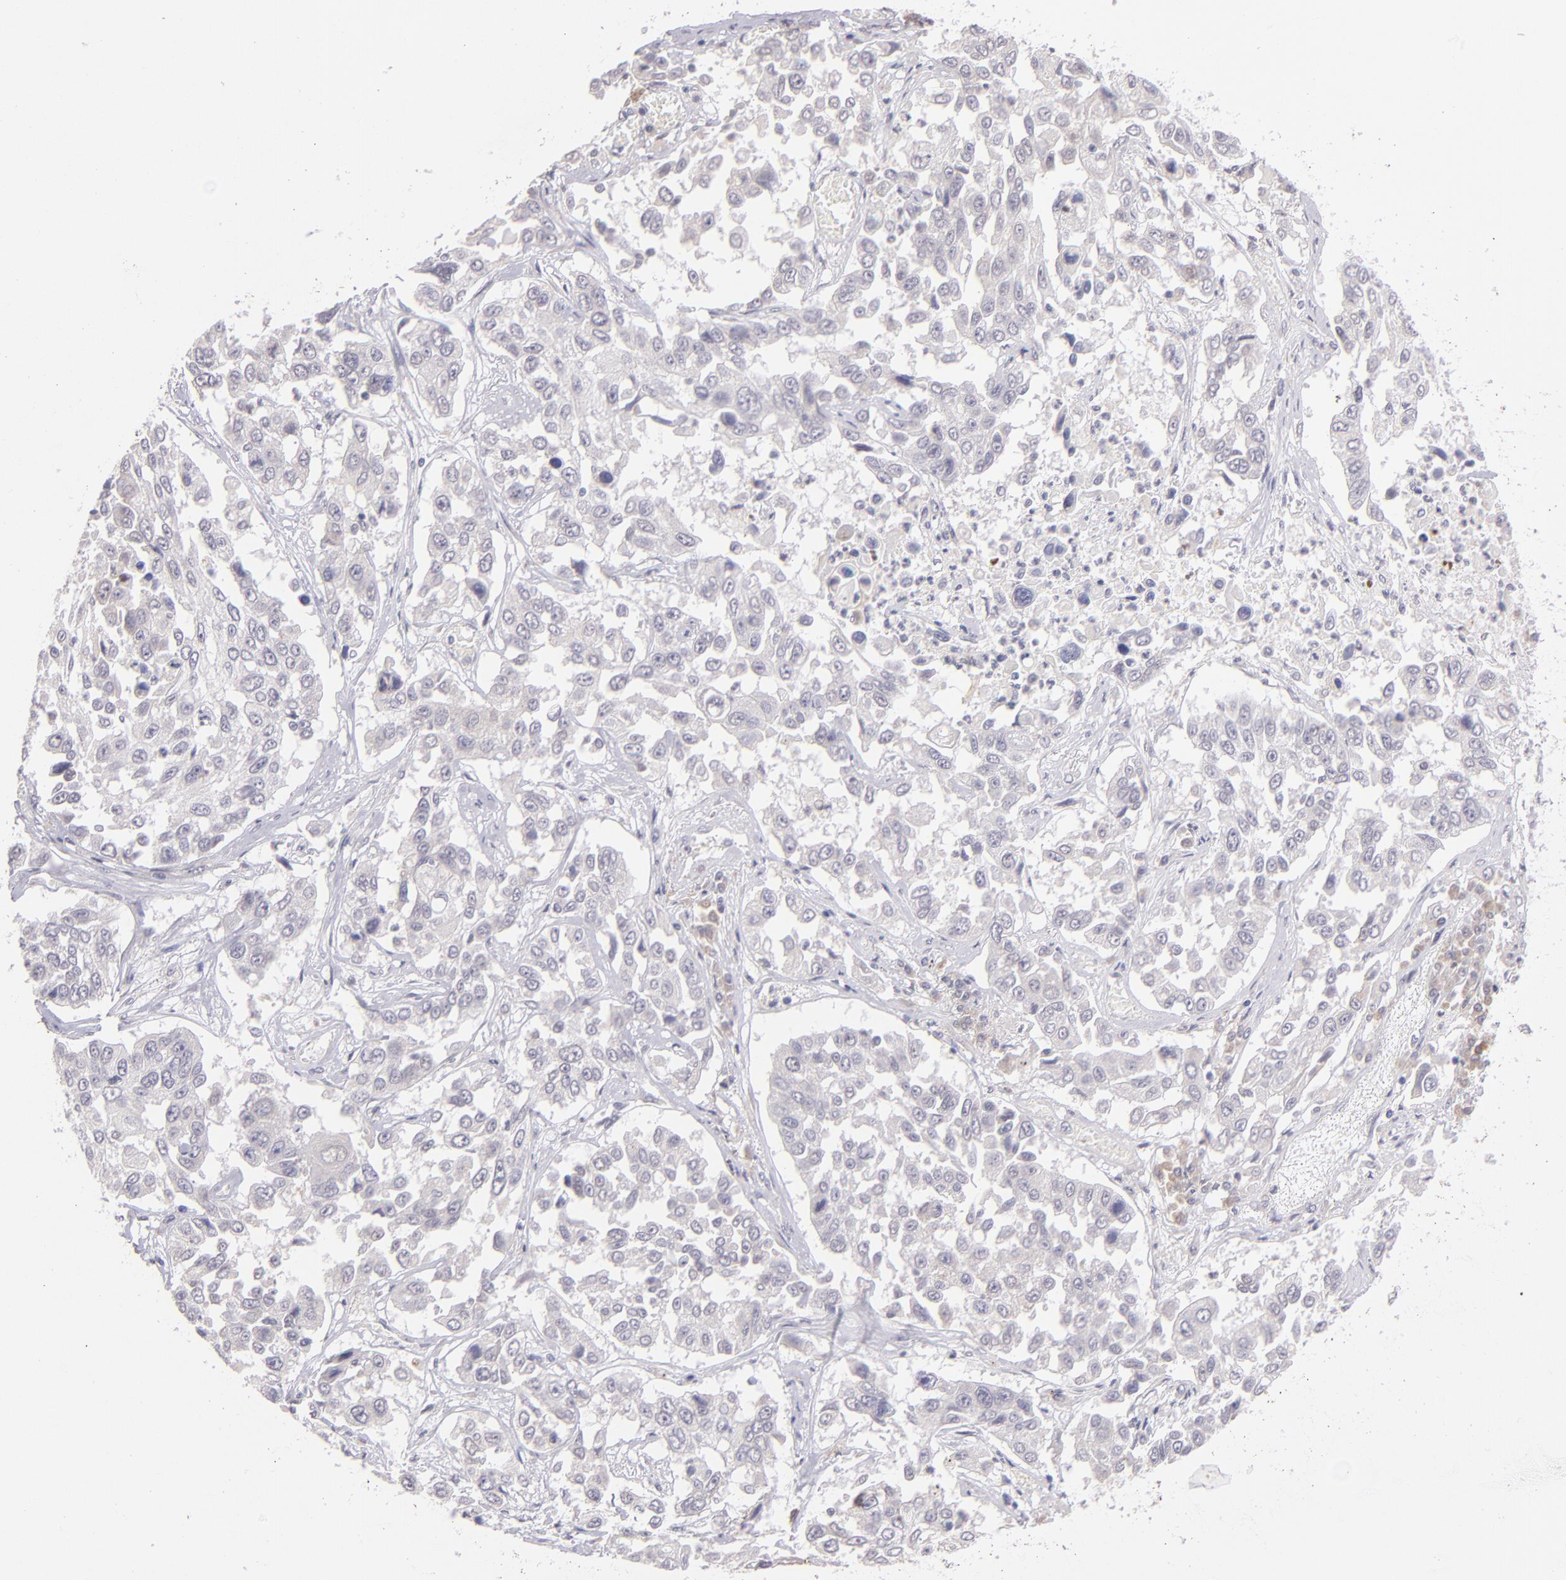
{"staining": {"intensity": "negative", "quantity": "none", "location": "none"}, "tissue": "lung cancer", "cell_type": "Tumor cells", "image_type": "cancer", "snomed": [{"axis": "morphology", "description": "Squamous cell carcinoma, NOS"}, {"axis": "topography", "description": "Lung"}], "caption": "Immunohistochemistry micrograph of neoplastic tissue: human lung cancer stained with DAB shows no significant protein positivity in tumor cells. (DAB immunohistochemistry, high magnification).", "gene": "TRAF3", "patient": {"sex": "male", "age": 71}}